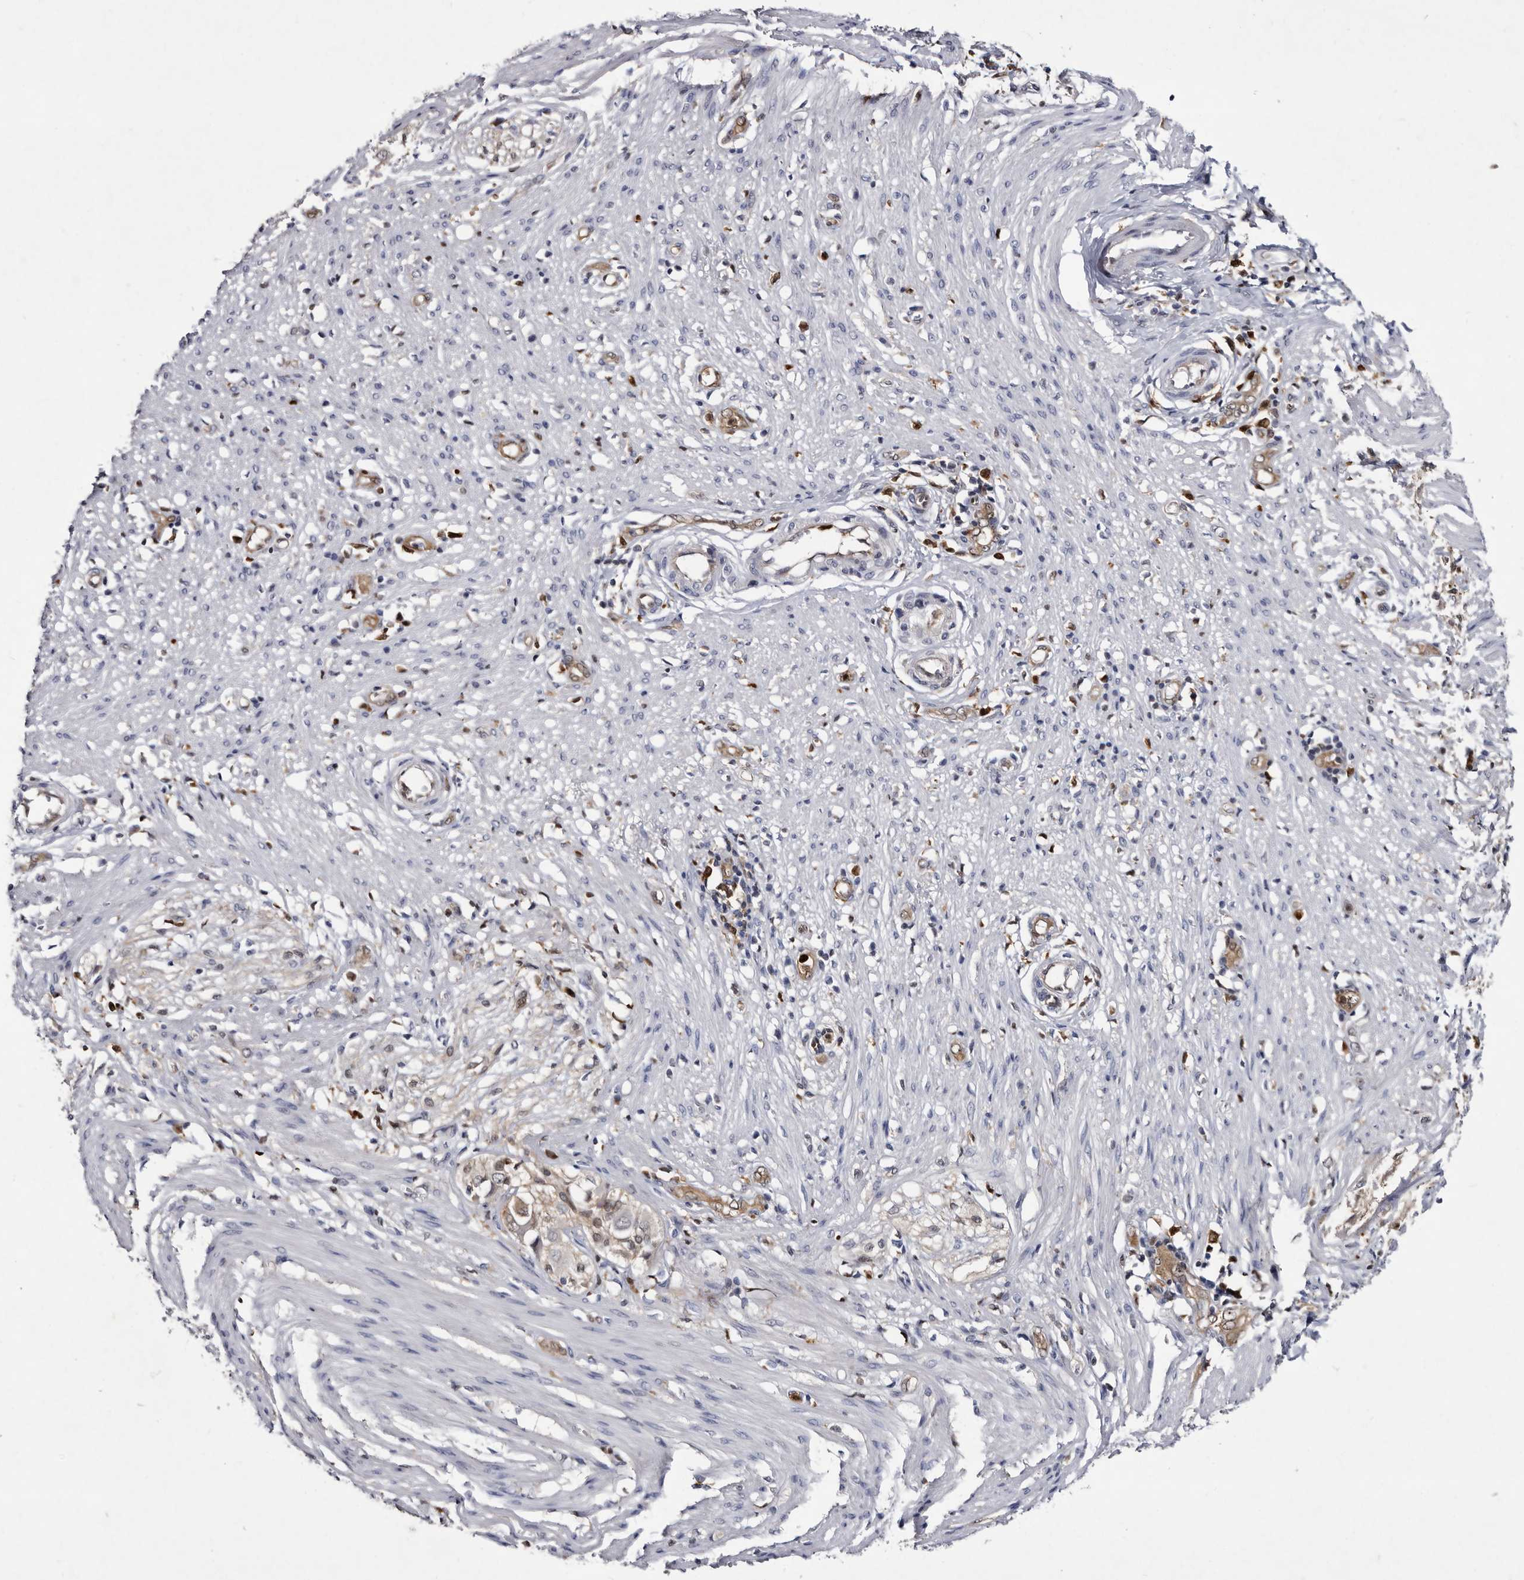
{"staining": {"intensity": "negative", "quantity": "none", "location": "none"}, "tissue": "smooth muscle", "cell_type": "Smooth muscle cells", "image_type": "normal", "snomed": [{"axis": "morphology", "description": "Normal tissue, NOS"}, {"axis": "morphology", "description": "Adenocarcinoma, NOS"}, {"axis": "topography", "description": "Colon"}, {"axis": "topography", "description": "Peripheral nerve tissue"}], "caption": "Immunohistochemical staining of benign human smooth muscle exhibits no significant positivity in smooth muscle cells. Brightfield microscopy of immunohistochemistry stained with DAB (brown) and hematoxylin (blue), captured at high magnification.", "gene": "SERPINB8", "patient": {"sex": "male", "age": 14}}